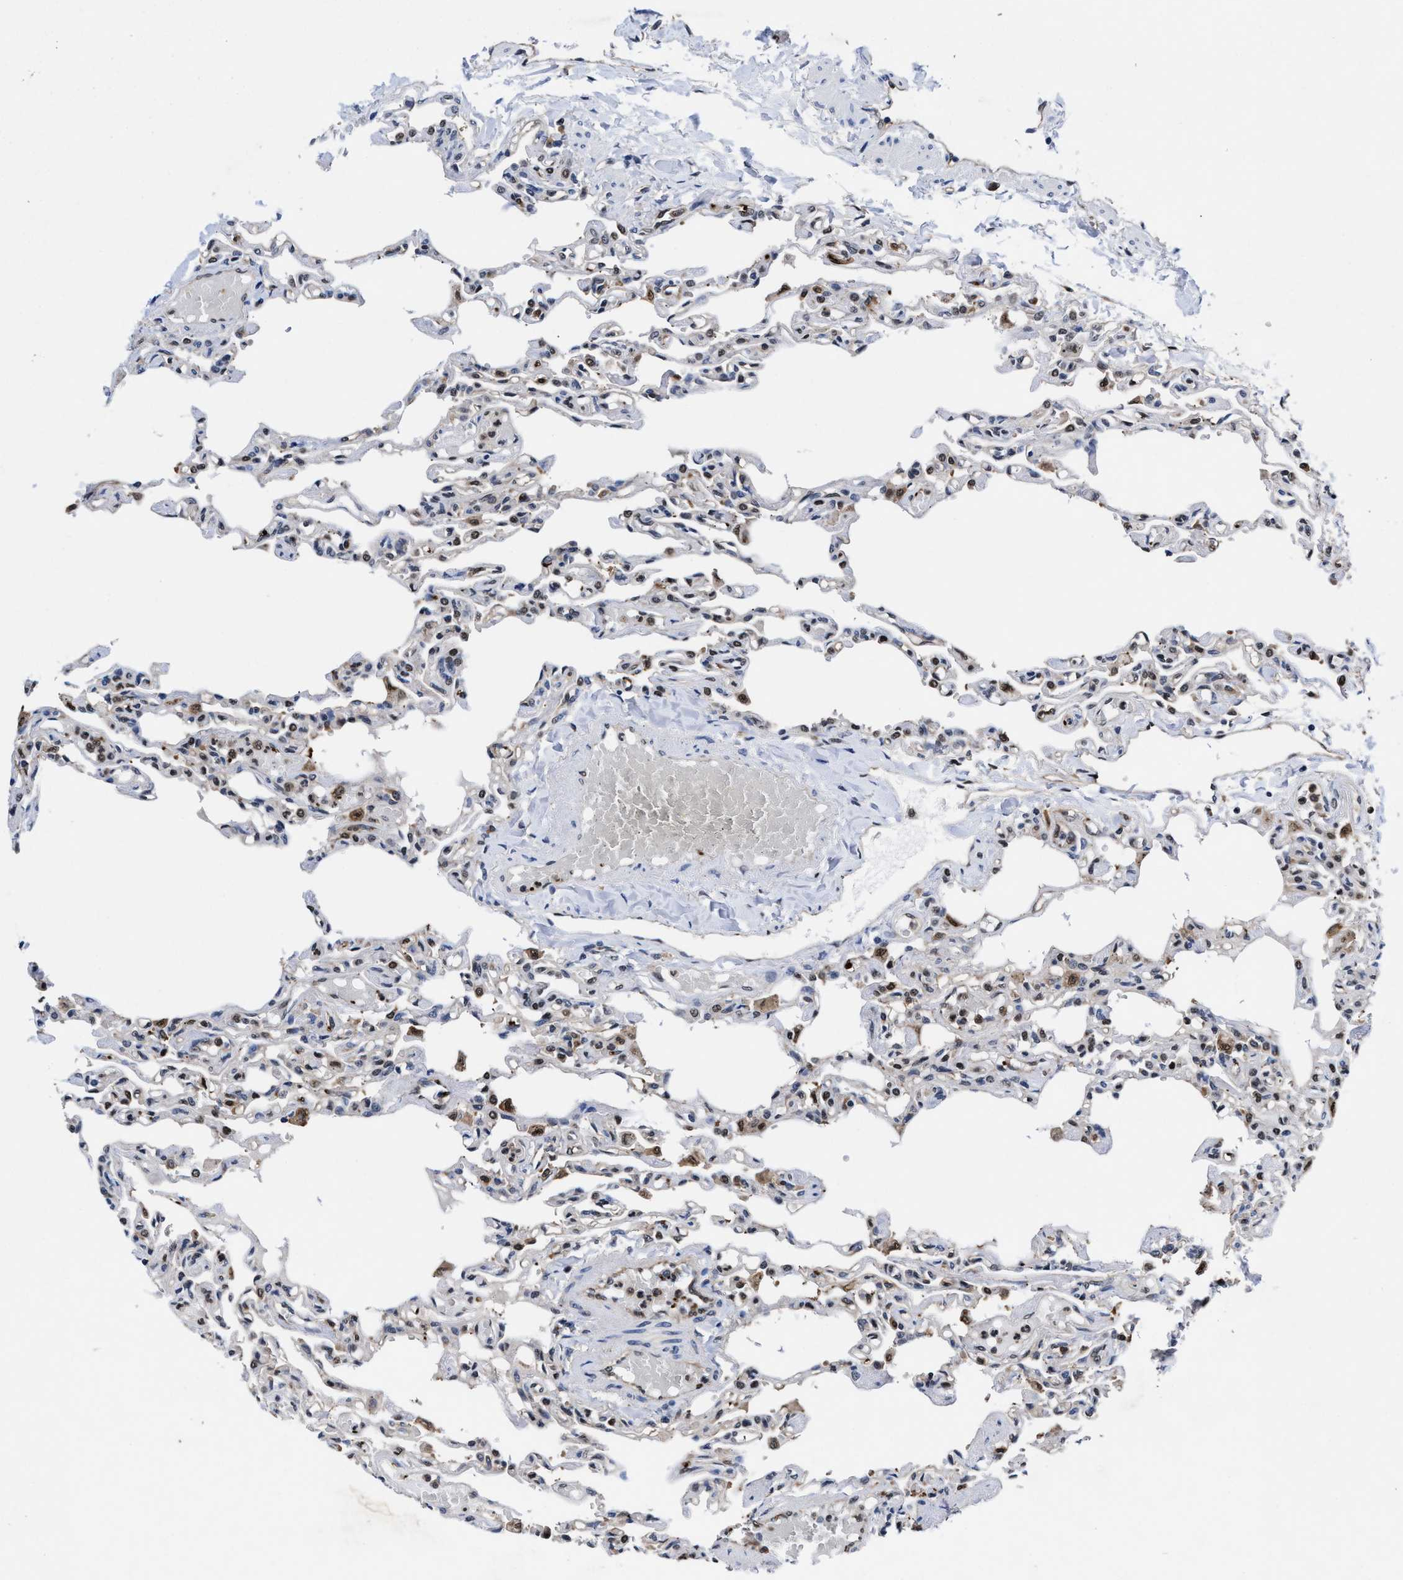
{"staining": {"intensity": "weak", "quantity": "25%-75%", "location": "nuclear"}, "tissue": "lung", "cell_type": "Alveolar cells", "image_type": "normal", "snomed": [{"axis": "morphology", "description": "Normal tissue, NOS"}, {"axis": "topography", "description": "Lung"}], "caption": "The image shows immunohistochemical staining of benign lung. There is weak nuclear expression is appreciated in about 25%-75% of alveolar cells. The staining is performed using DAB brown chromogen to label protein expression. The nuclei are counter-stained blue using hematoxylin.", "gene": "ACLY", "patient": {"sex": "male", "age": 21}}